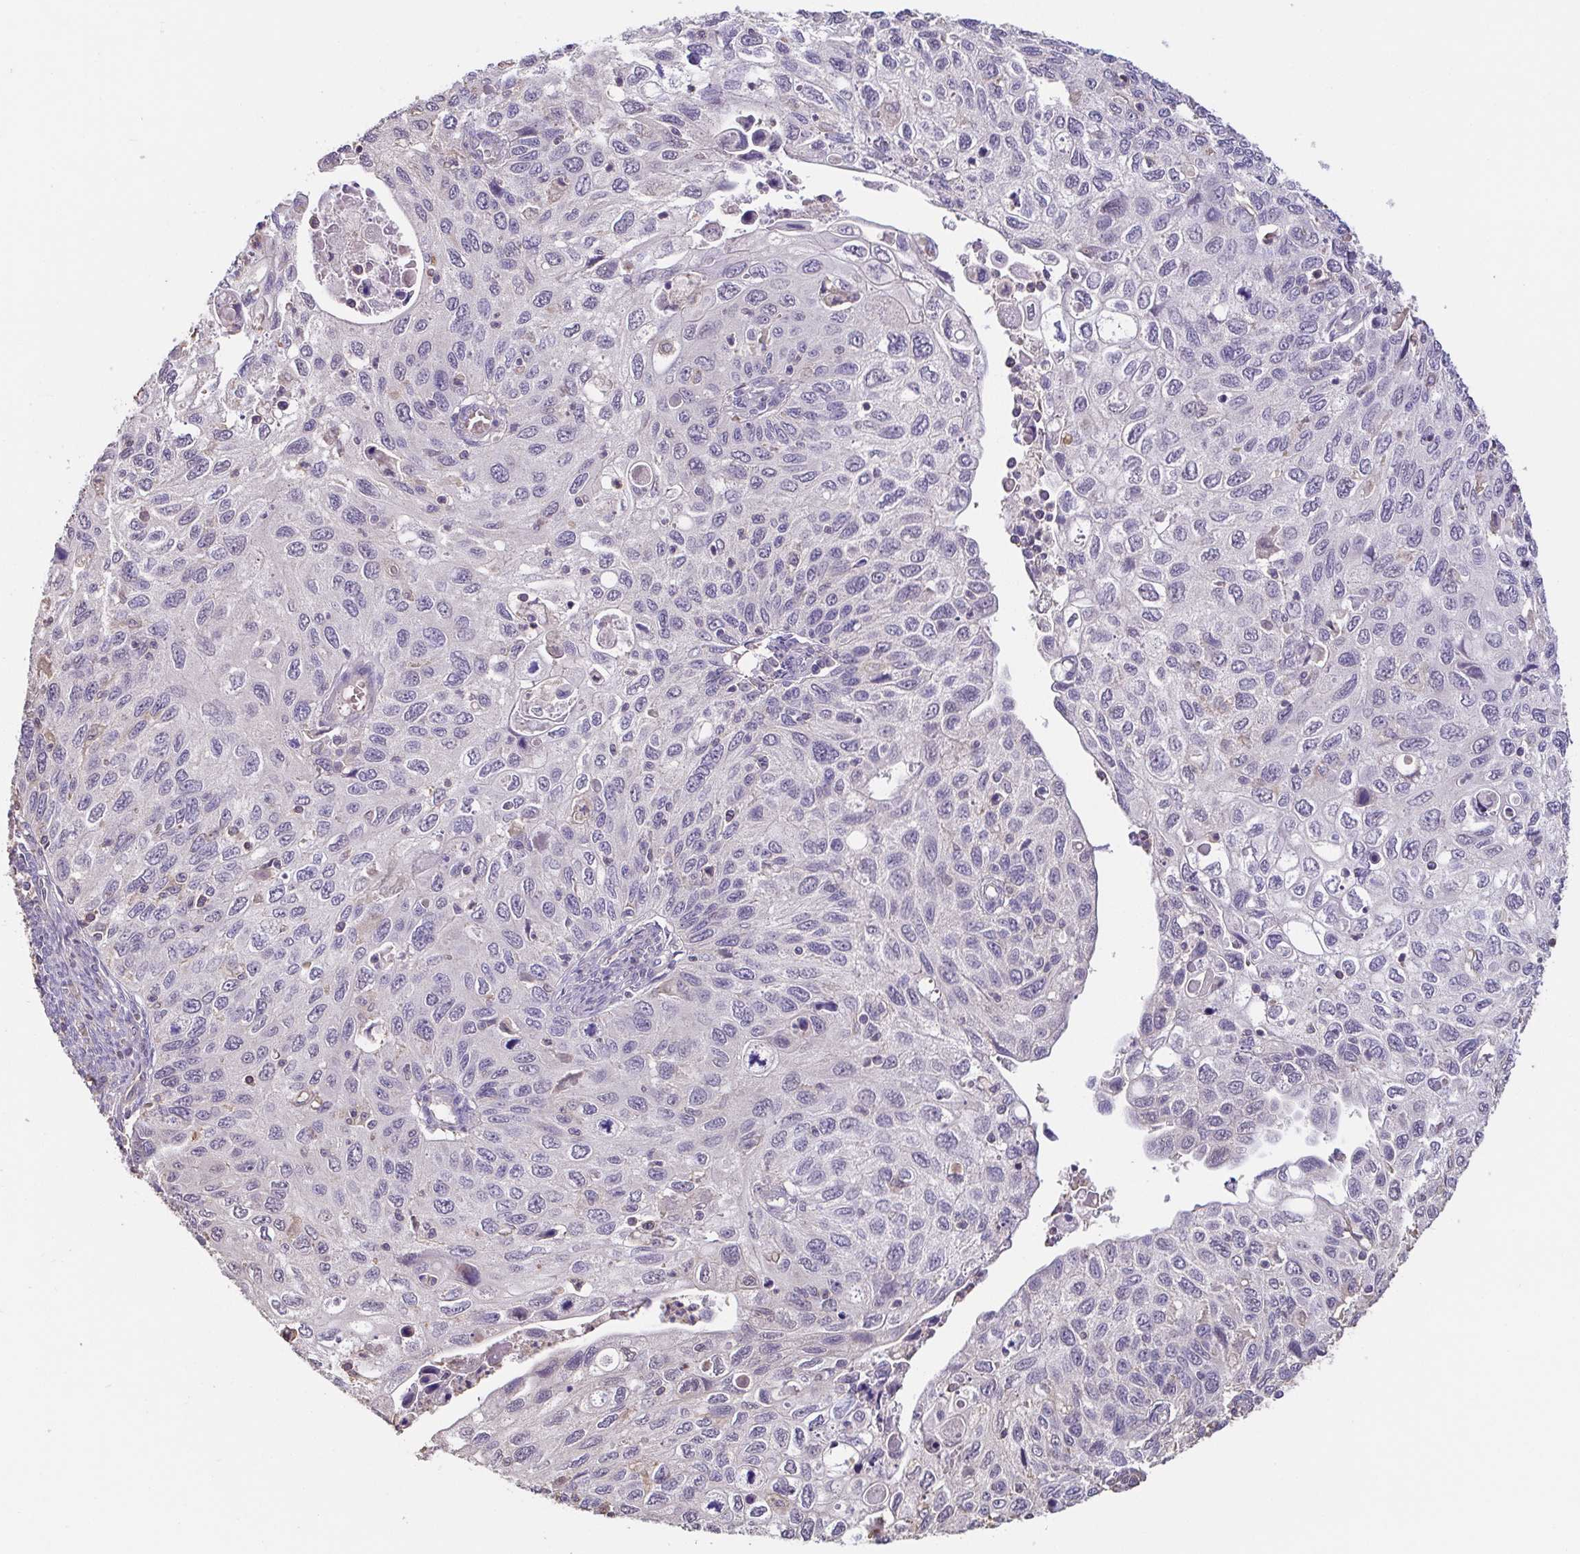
{"staining": {"intensity": "negative", "quantity": "none", "location": "none"}, "tissue": "cervical cancer", "cell_type": "Tumor cells", "image_type": "cancer", "snomed": [{"axis": "morphology", "description": "Squamous cell carcinoma, NOS"}, {"axis": "topography", "description": "Cervix"}], "caption": "Immunohistochemistry image of cervical cancer (squamous cell carcinoma) stained for a protein (brown), which demonstrates no expression in tumor cells. (Brightfield microscopy of DAB (3,3'-diaminobenzidine) immunohistochemistry at high magnification).", "gene": "ACTRT2", "patient": {"sex": "female", "age": 70}}